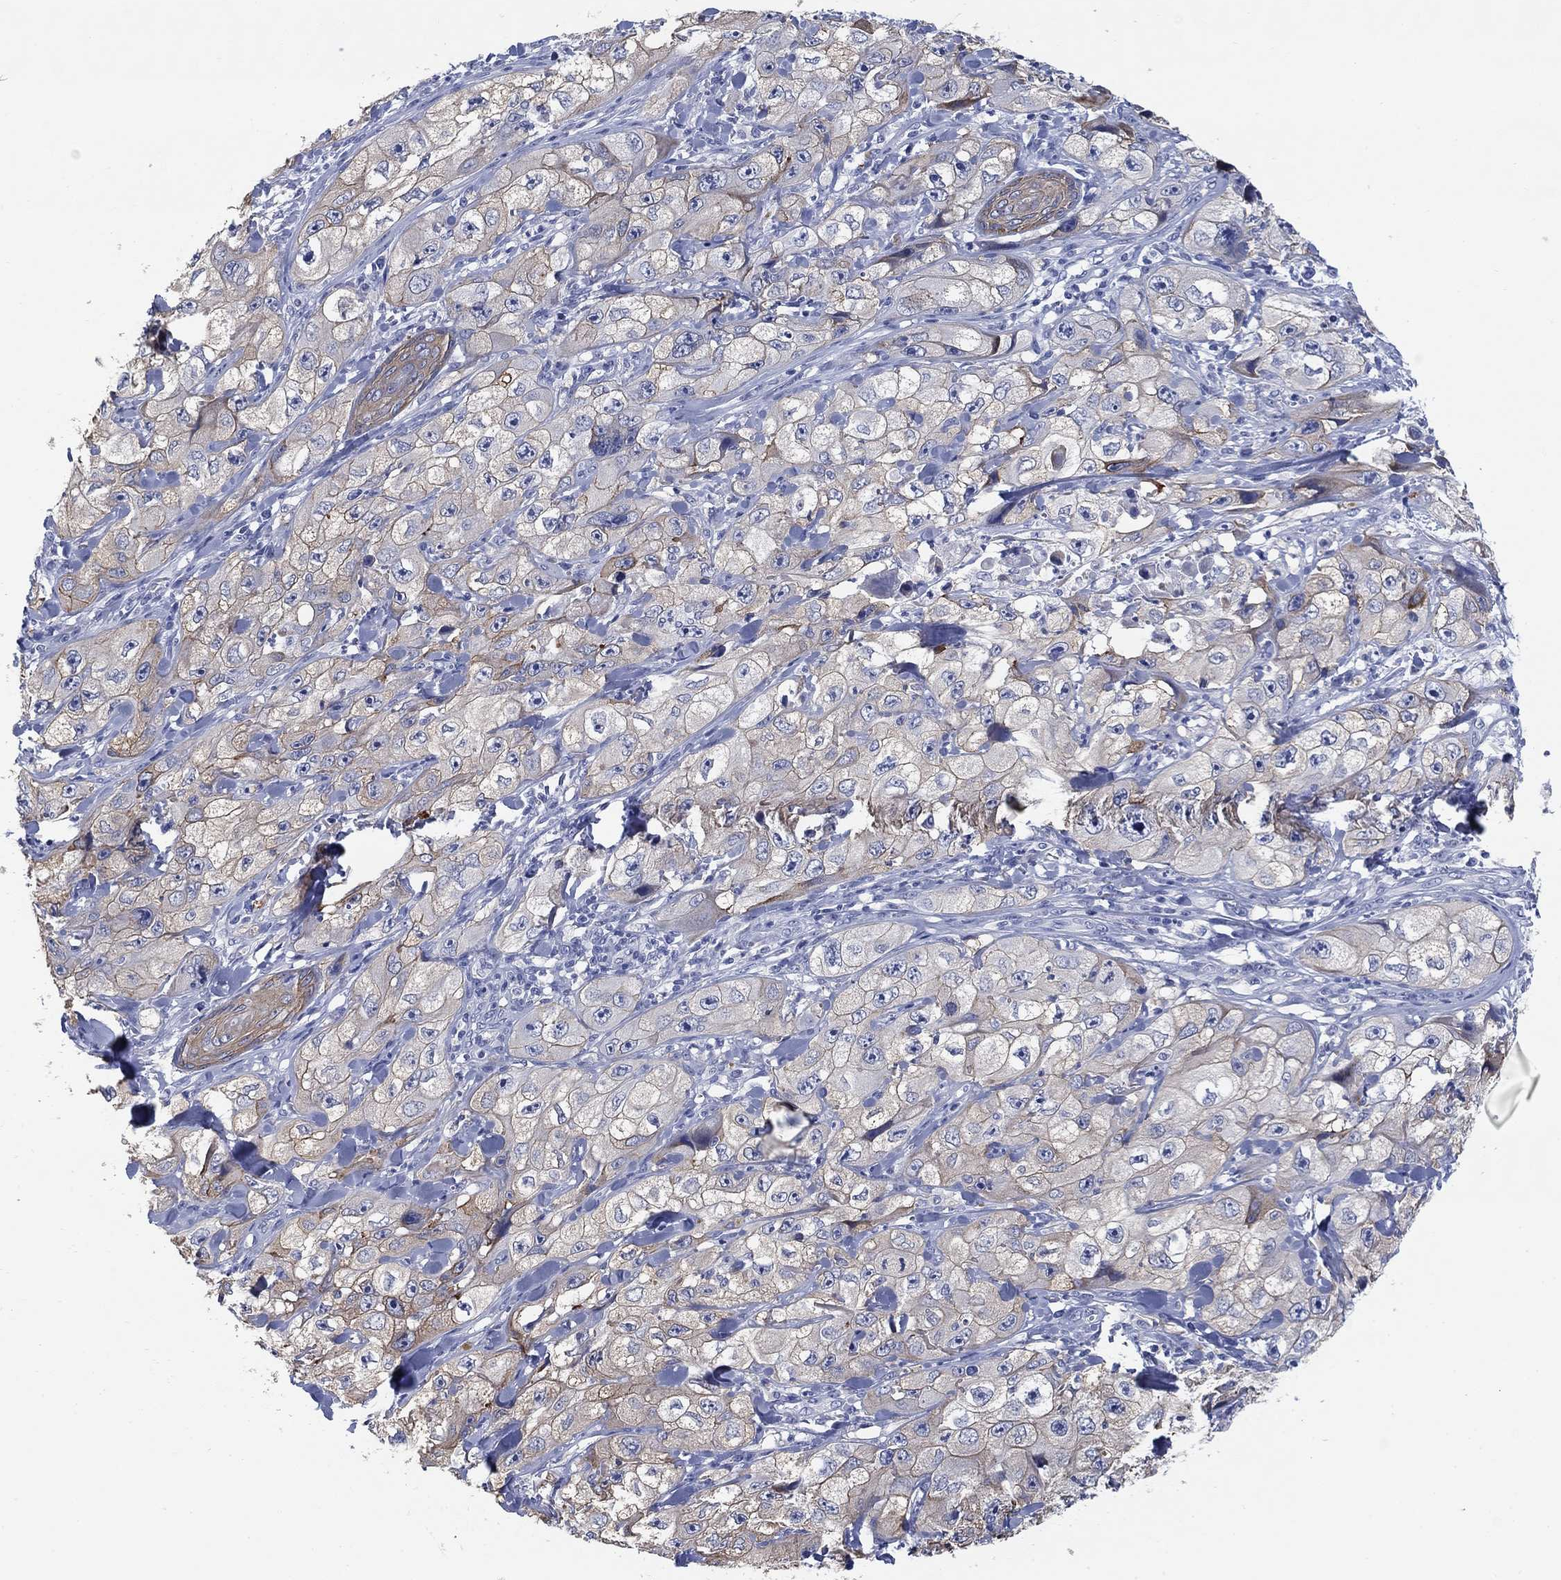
{"staining": {"intensity": "weak", "quantity": "<25%", "location": "cytoplasmic/membranous"}, "tissue": "skin cancer", "cell_type": "Tumor cells", "image_type": "cancer", "snomed": [{"axis": "morphology", "description": "Squamous cell carcinoma, NOS"}, {"axis": "topography", "description": "Skin"}, {"axis": "topography", "description": "Subcutis"}], "caption": "Tumor cells are negative for protein expression in human skin cancer.", "gene": "CLUL1", "patient": {"sex": "male", "age": 73}}